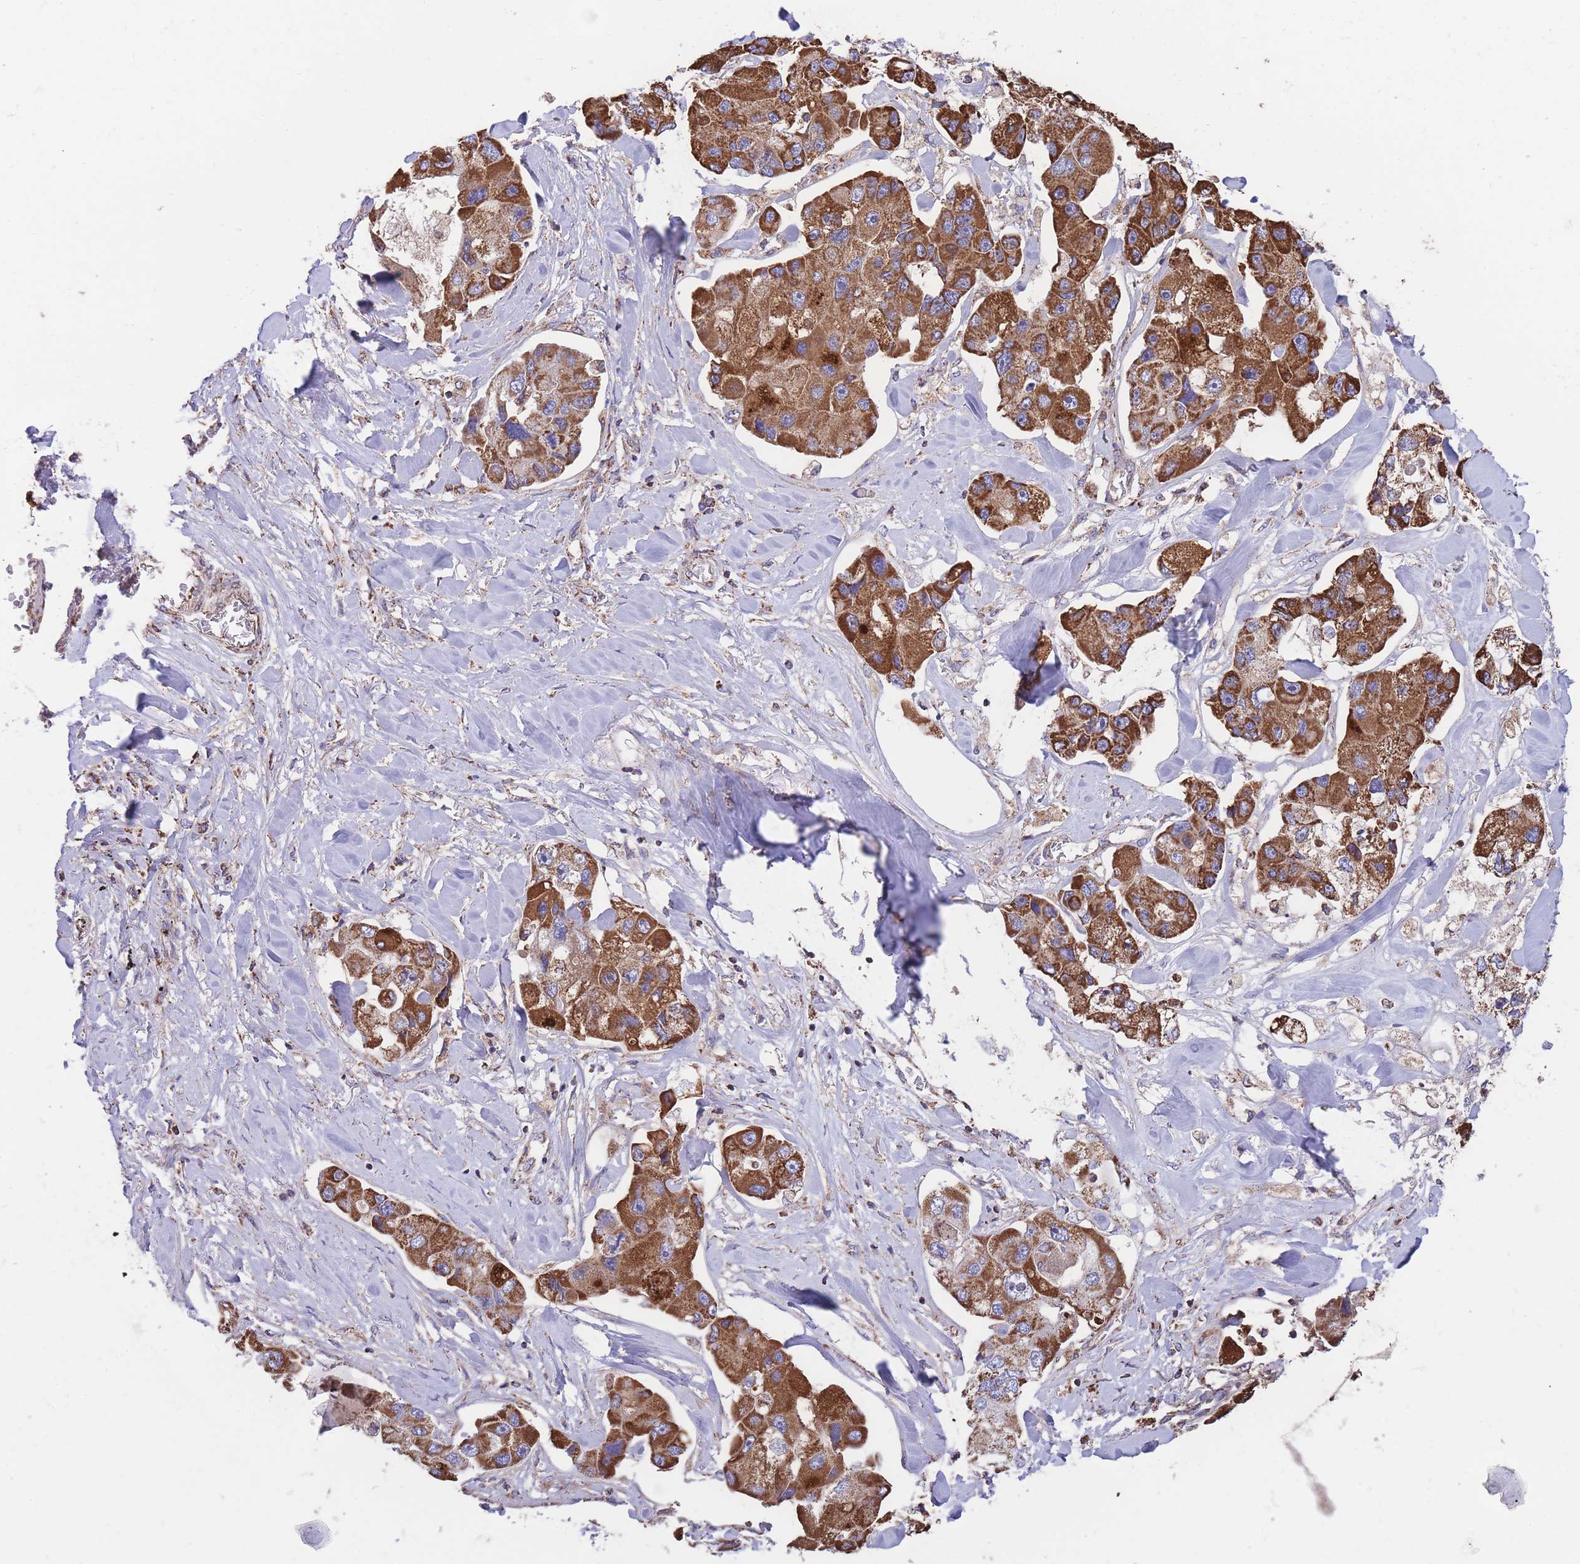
{"staining": {"intensity": "strong", "quantity": ">75%", "location": "cytoplasmic/membranous"}, "tissue": "lung cancer", "cell_type": "Tumor cells", "image_type": "cancer", "snomed": [{"axis": "morphology", "description": "Adenocarcinoma, NOS"}, {"axis": "topography", "description": "Lung"}], "caption": "IHC image of neoplastic tissue: lung adenocarcinoma stained using IHC shows high levels of strong protein expression localized specifically in the cytoplasmic/membranous of tumor cells, appearing as a cytoplasmic/membranous brown color.", "gene": "FKBP8", "patient": {"sex": "female", "age": 54}}